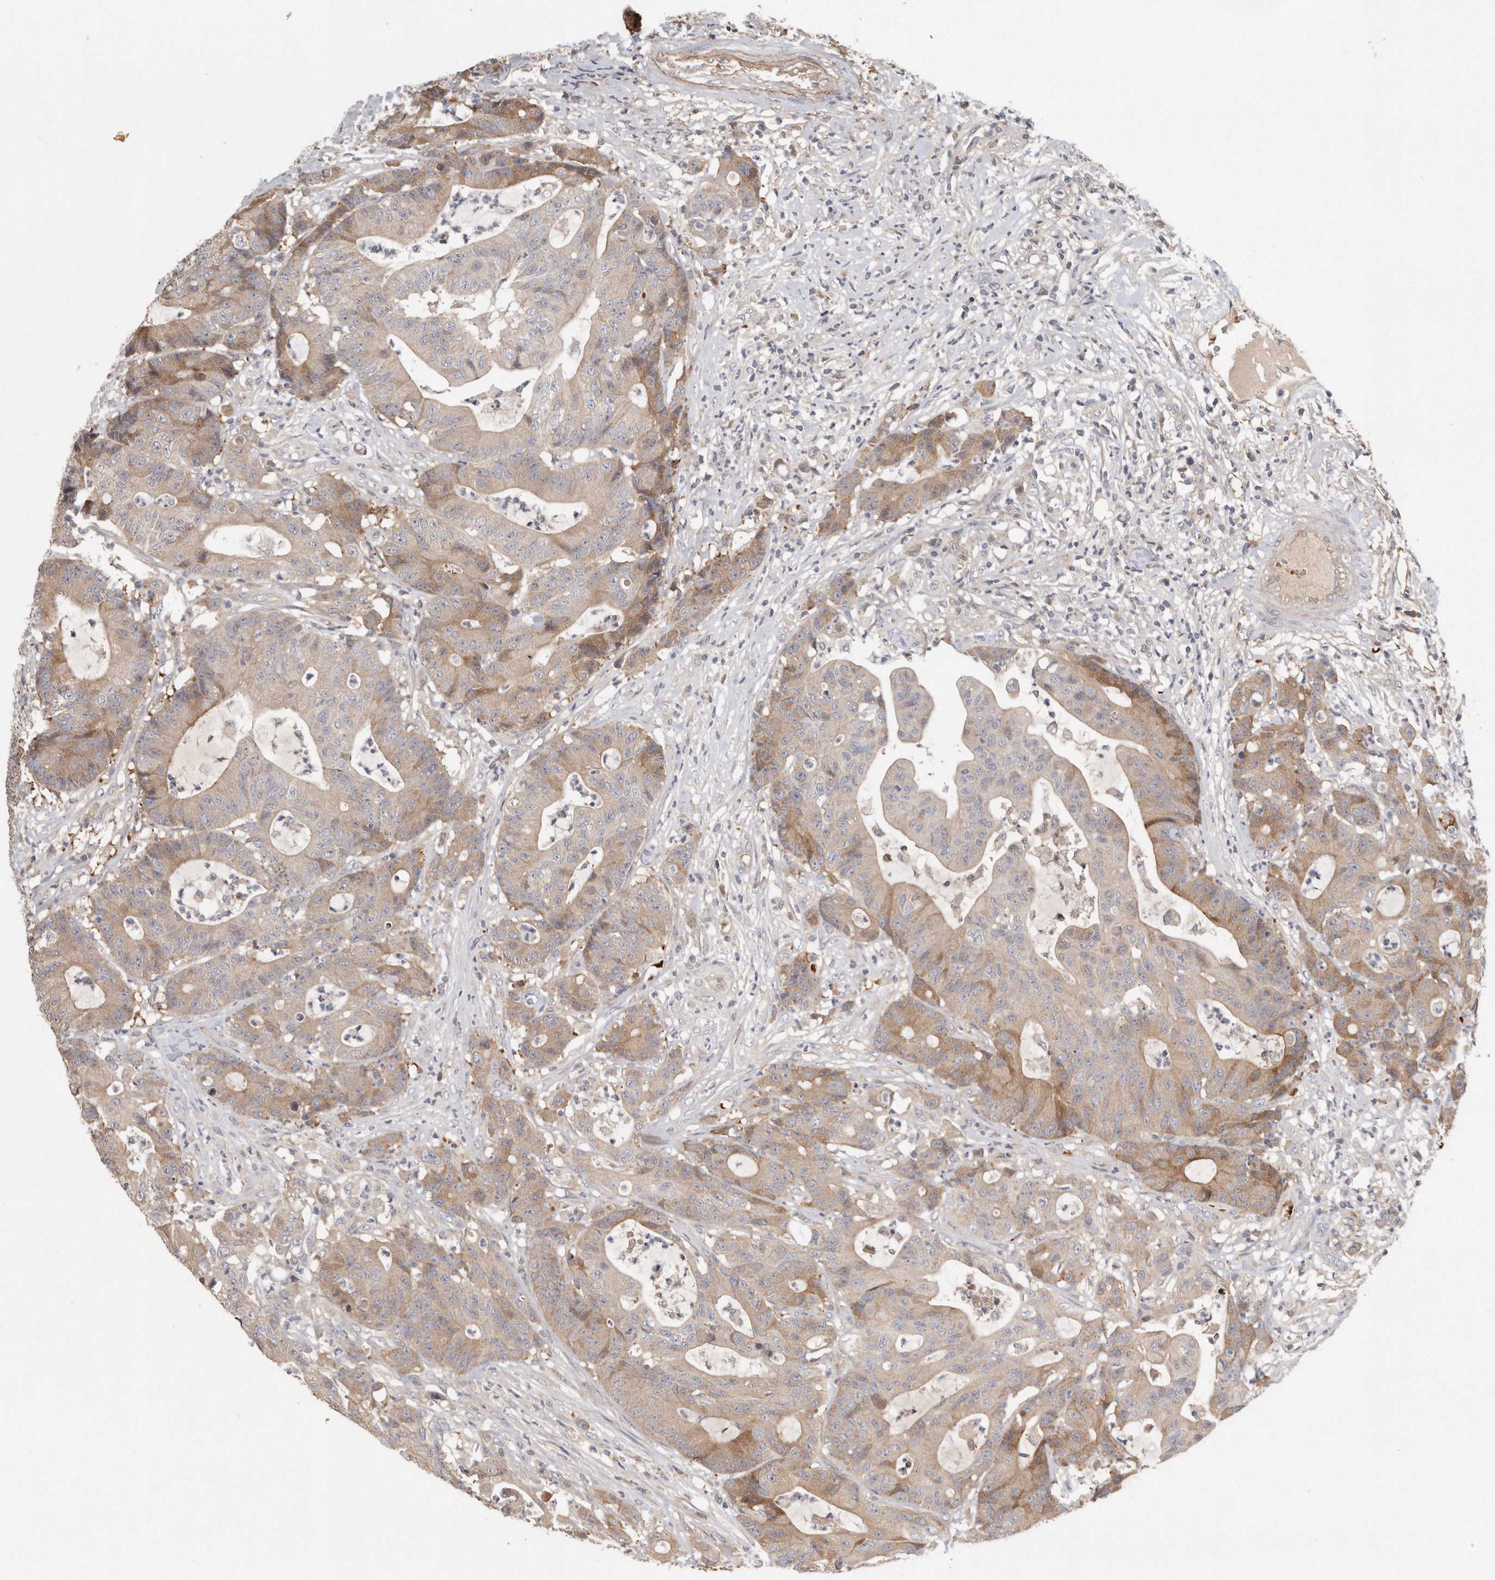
{"staining": {"intensity": "moderate", "quantity": "25%-75%", "location": "cytoplasmic/membranous"}, "tissue": "colorectal cancer", "cell_type": "Tumor cells", "image_type": "cancer", "snomed": [{"axis": "morphology", "description": "Adenocarcinoma, NOS"}, {"axis": "topography", "description": "Colon"}], "caption": "Tumor cells reveal moderate cytoplasmic/membranous positivity in about 25%-75% of cells in colorectal cancer. (Stains: DAB (3,3'-diaminobenzidine) in brown, nuclei in blue, Microscopy: brightfield microscopy at high magnification).", "gene": "CFAP298", "patient": {"sex": "female", "age": 84}}